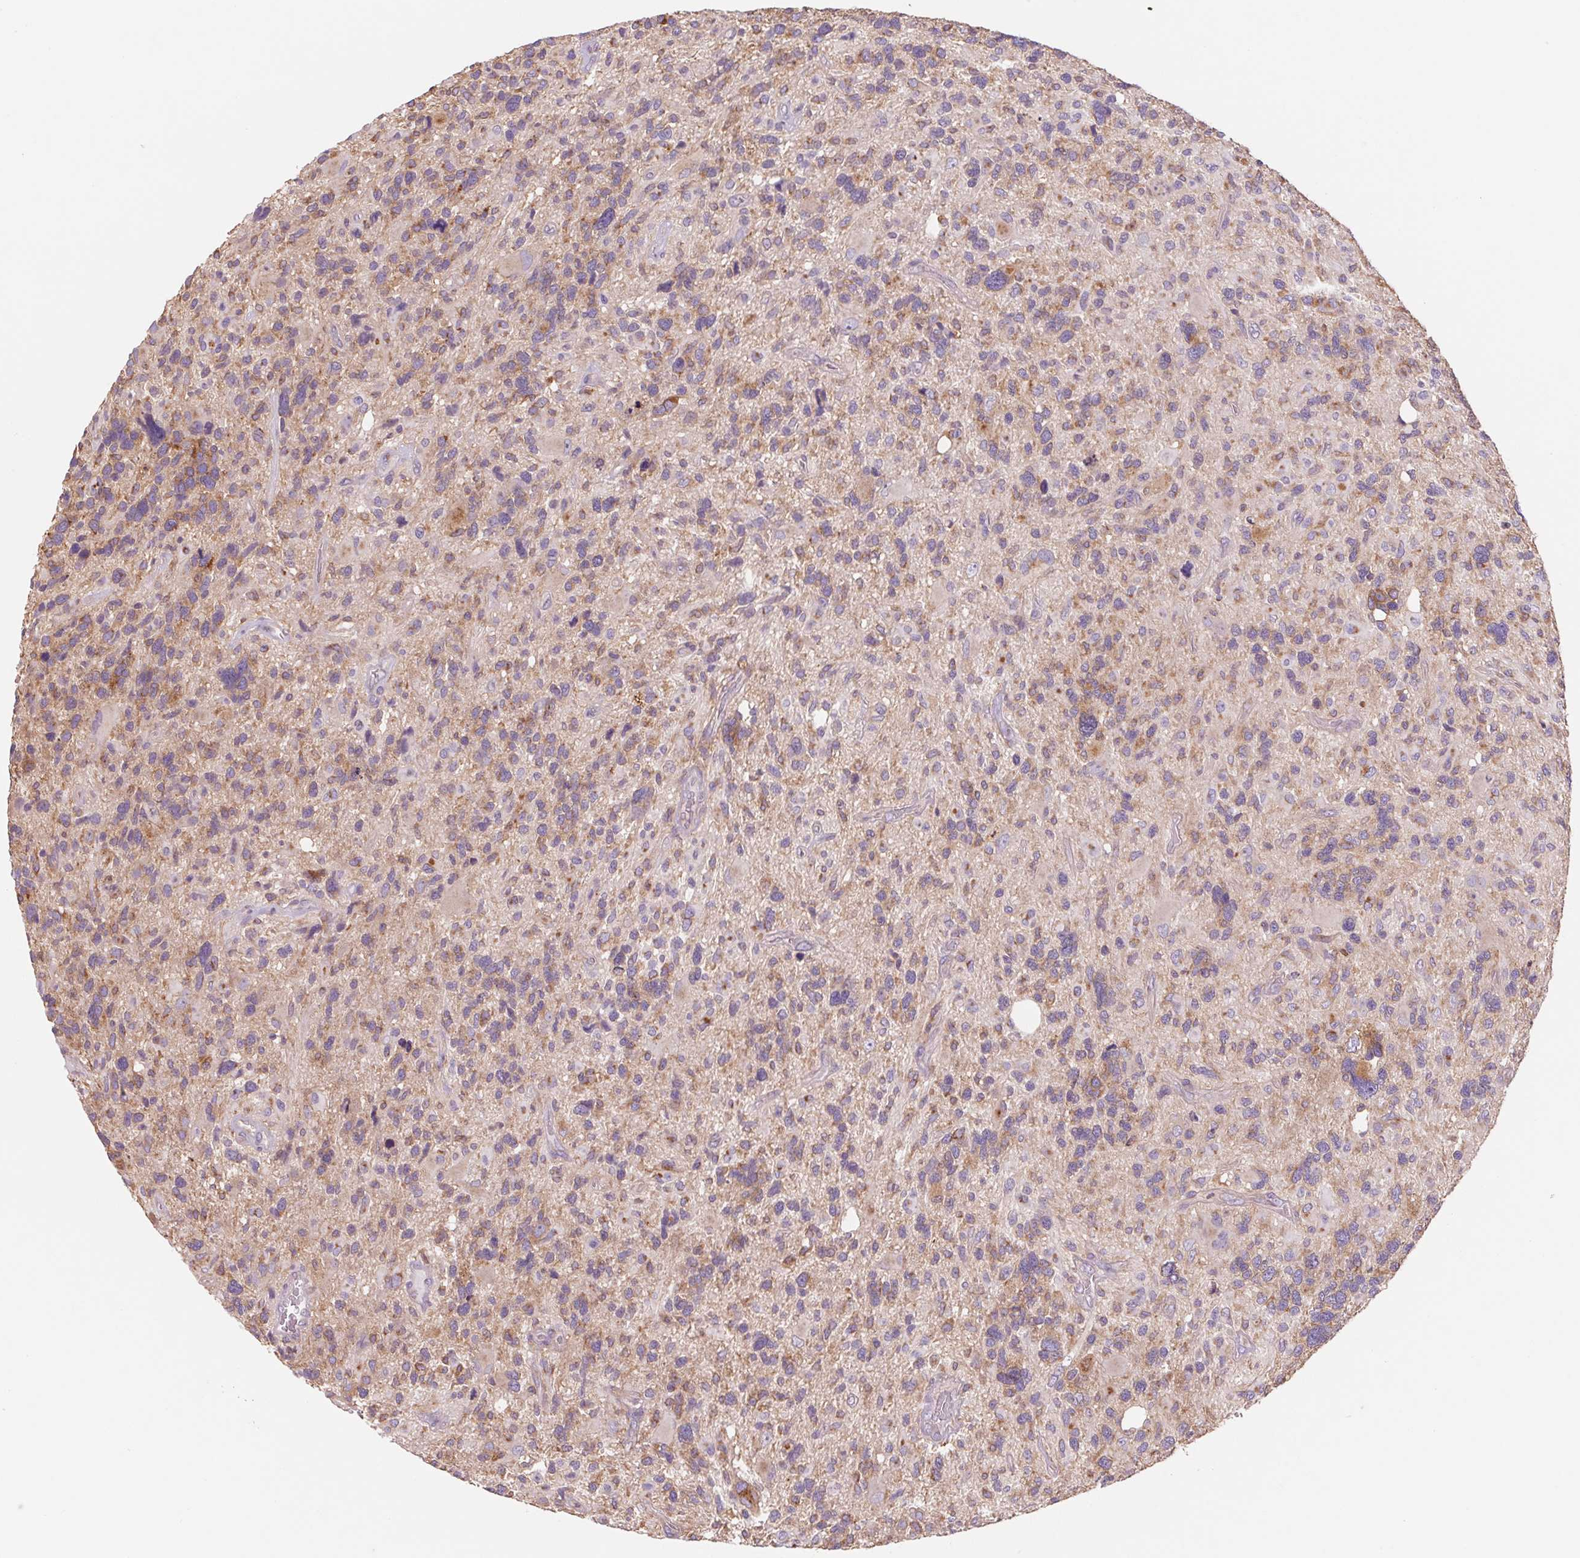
{"staining": {"intensity": "weak", "quantity": "25%-75%", "location": "cytoplasmic/membranous"}, "tissue": "glioma", "cell_type": "Tumor cells", "image_type": "cancer", "snomed": [{"axis": "morphology", "description": "Glioma, malignant, High grade"}, {"axis": "topography", "description": "Brain"}], "caption": "Glioma stained with a protein marker reveals weak staining in tumor cells.", "gene": "RAB1A", "patient": {"sex": "male", "age": 49}}